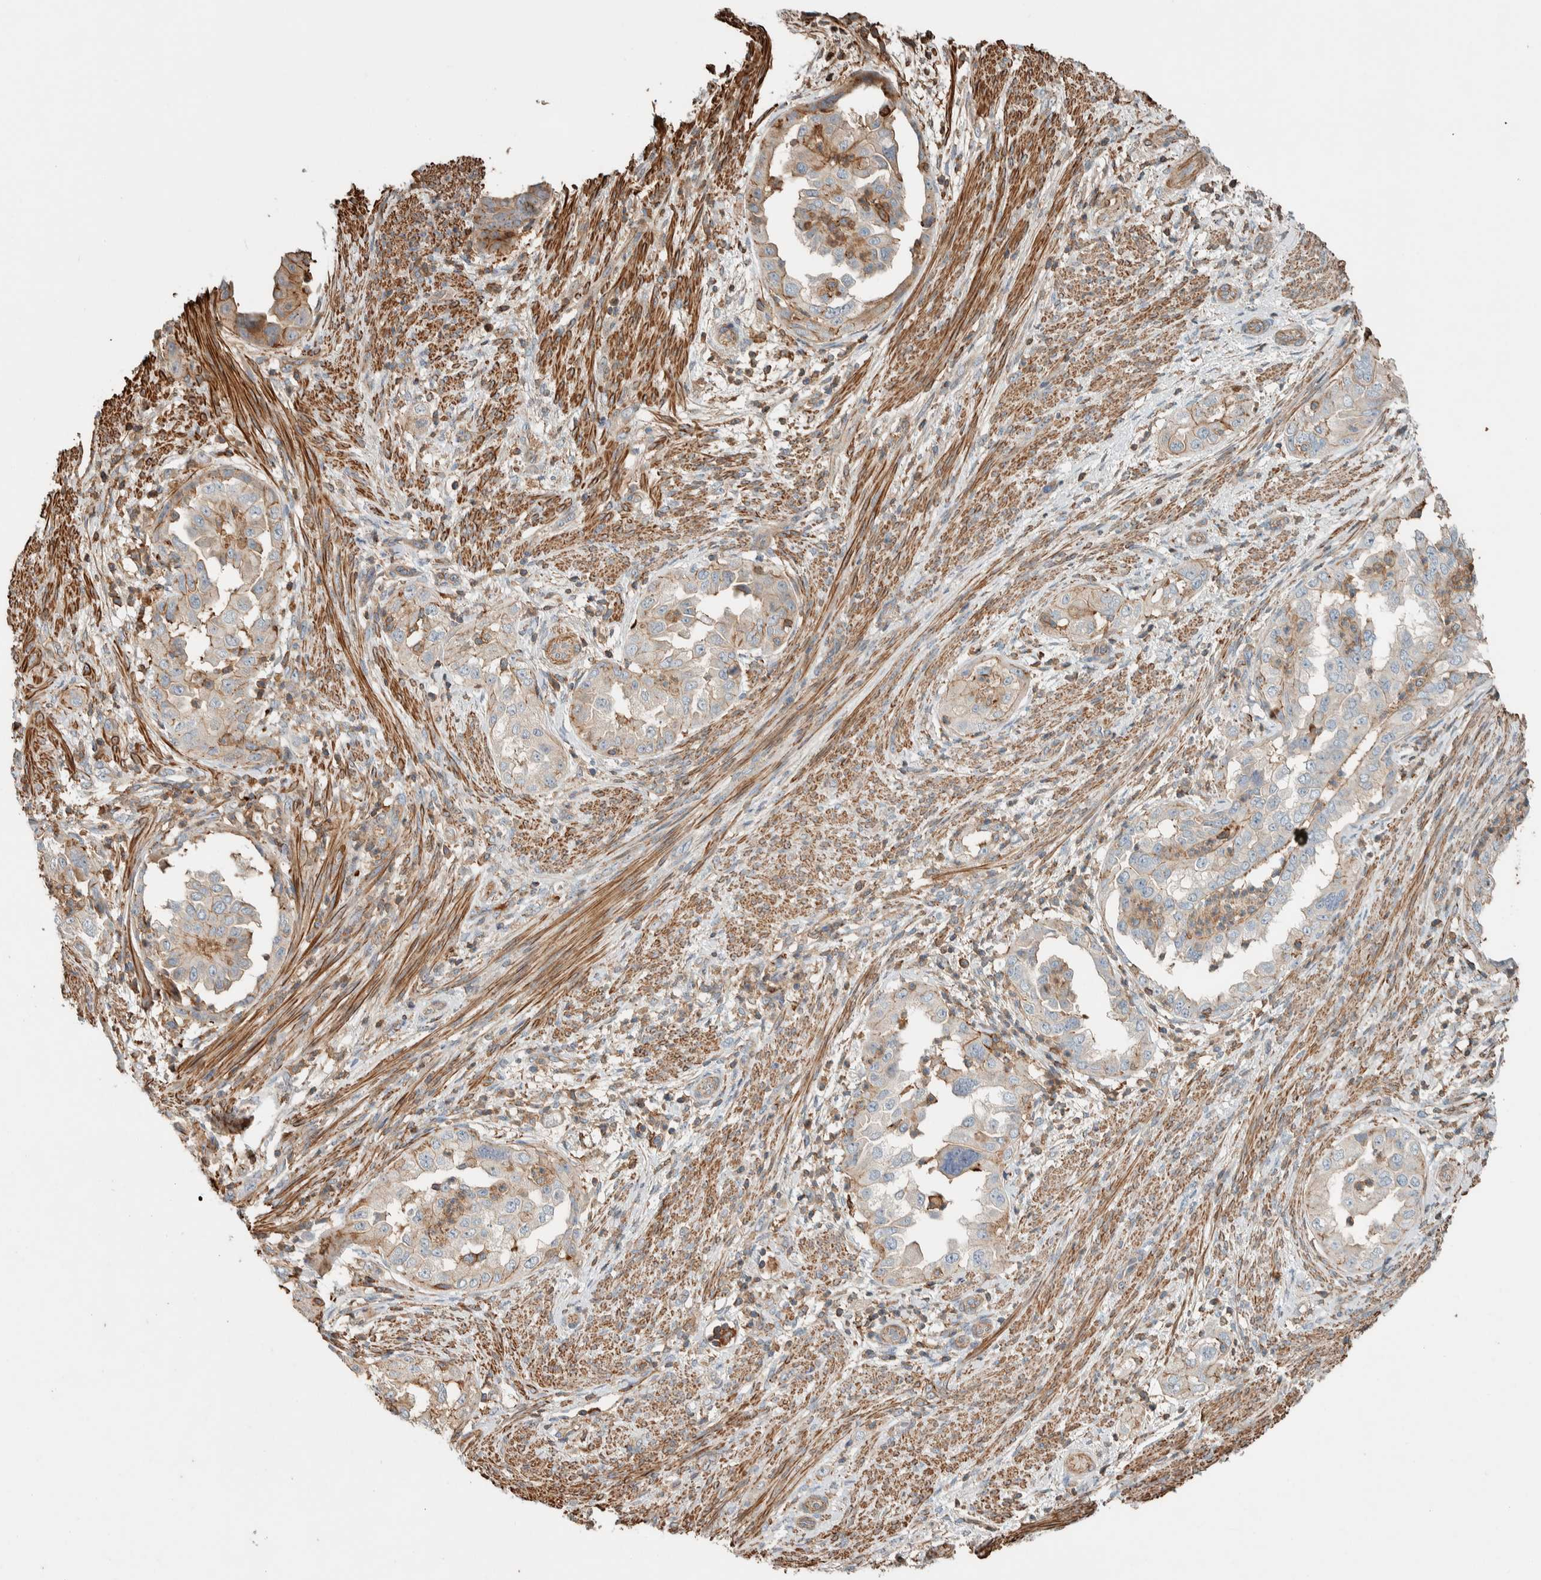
{"staining": {"intensity": "weak", "quantity": "<25%", "location": "cytoplasmic/membranous"}, "tissue": "endometrial cancer", "cell_type": "Tumor cells", "image_type": "cancer", "snomed": [{"axis": "morphology", "description": "Adenocarcinoma, NOS"}, {"axis": "topography", "description": "Endometrium"}], "caption": "This is a histopathology image of immunohistochemistry (IHC) staining of adenocarcinoma (endometrial), which shows no expression in tumor cells.", "gene": "CTBP2", "patient": {"sex": "female", "age": 85}}